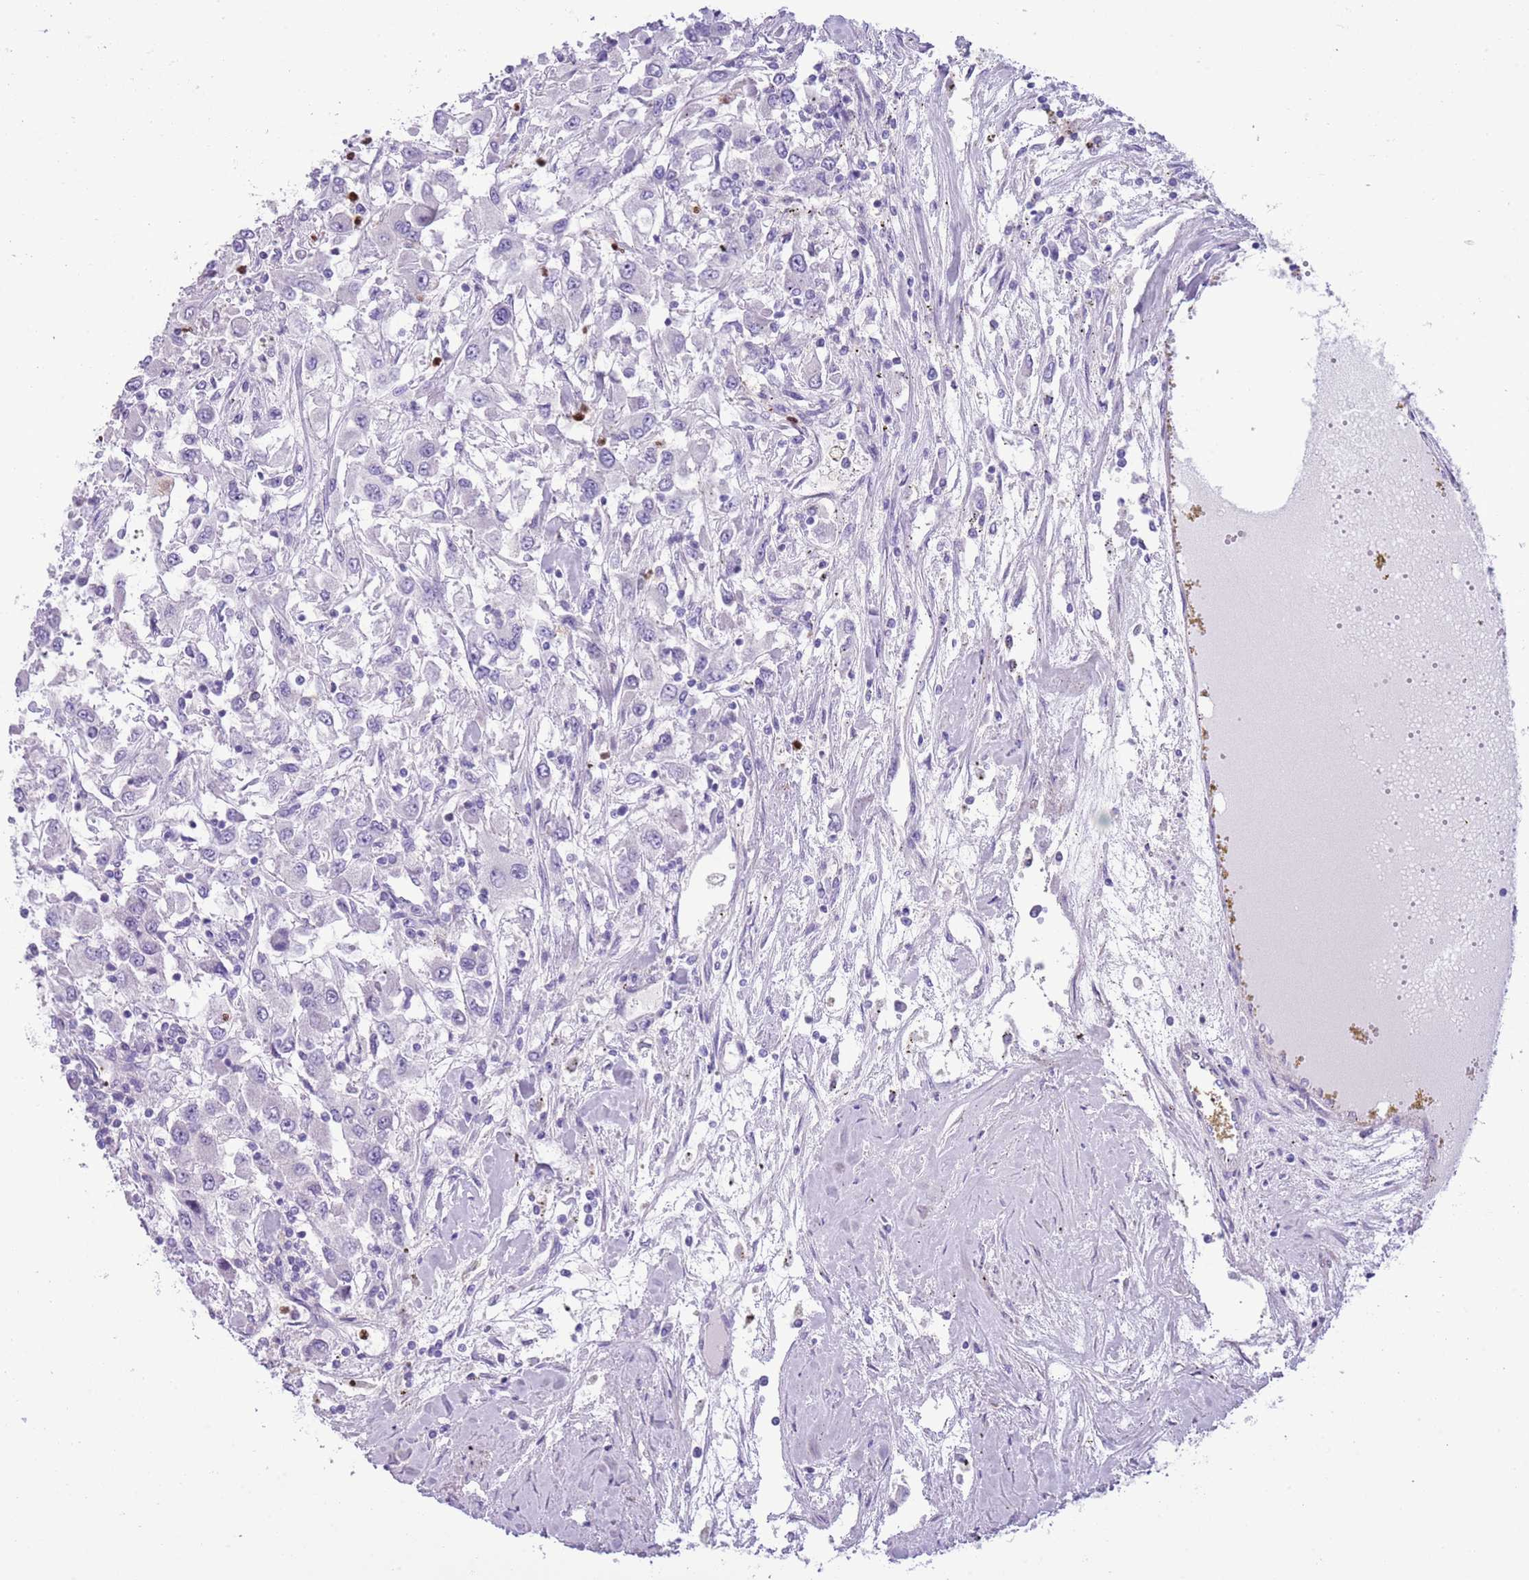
{"staining": {"intensity": "negative", "quantity": "none", "location": "none"}, "tissue": "renal cancer", "cell_type": "Tumor cells", "image_type": "cancer", "snomed": [{"axis": "morphology", "description": "Adenocarcinoma, NOS"}, {"axis": "topography", "description": "Kidney"}], "caption": "The histopathology image shows no significant positivity in tumor cells of renal adenocarcinoma.", "gene": "OR6M1", "patient": {"sex": "female", "age": 67}}